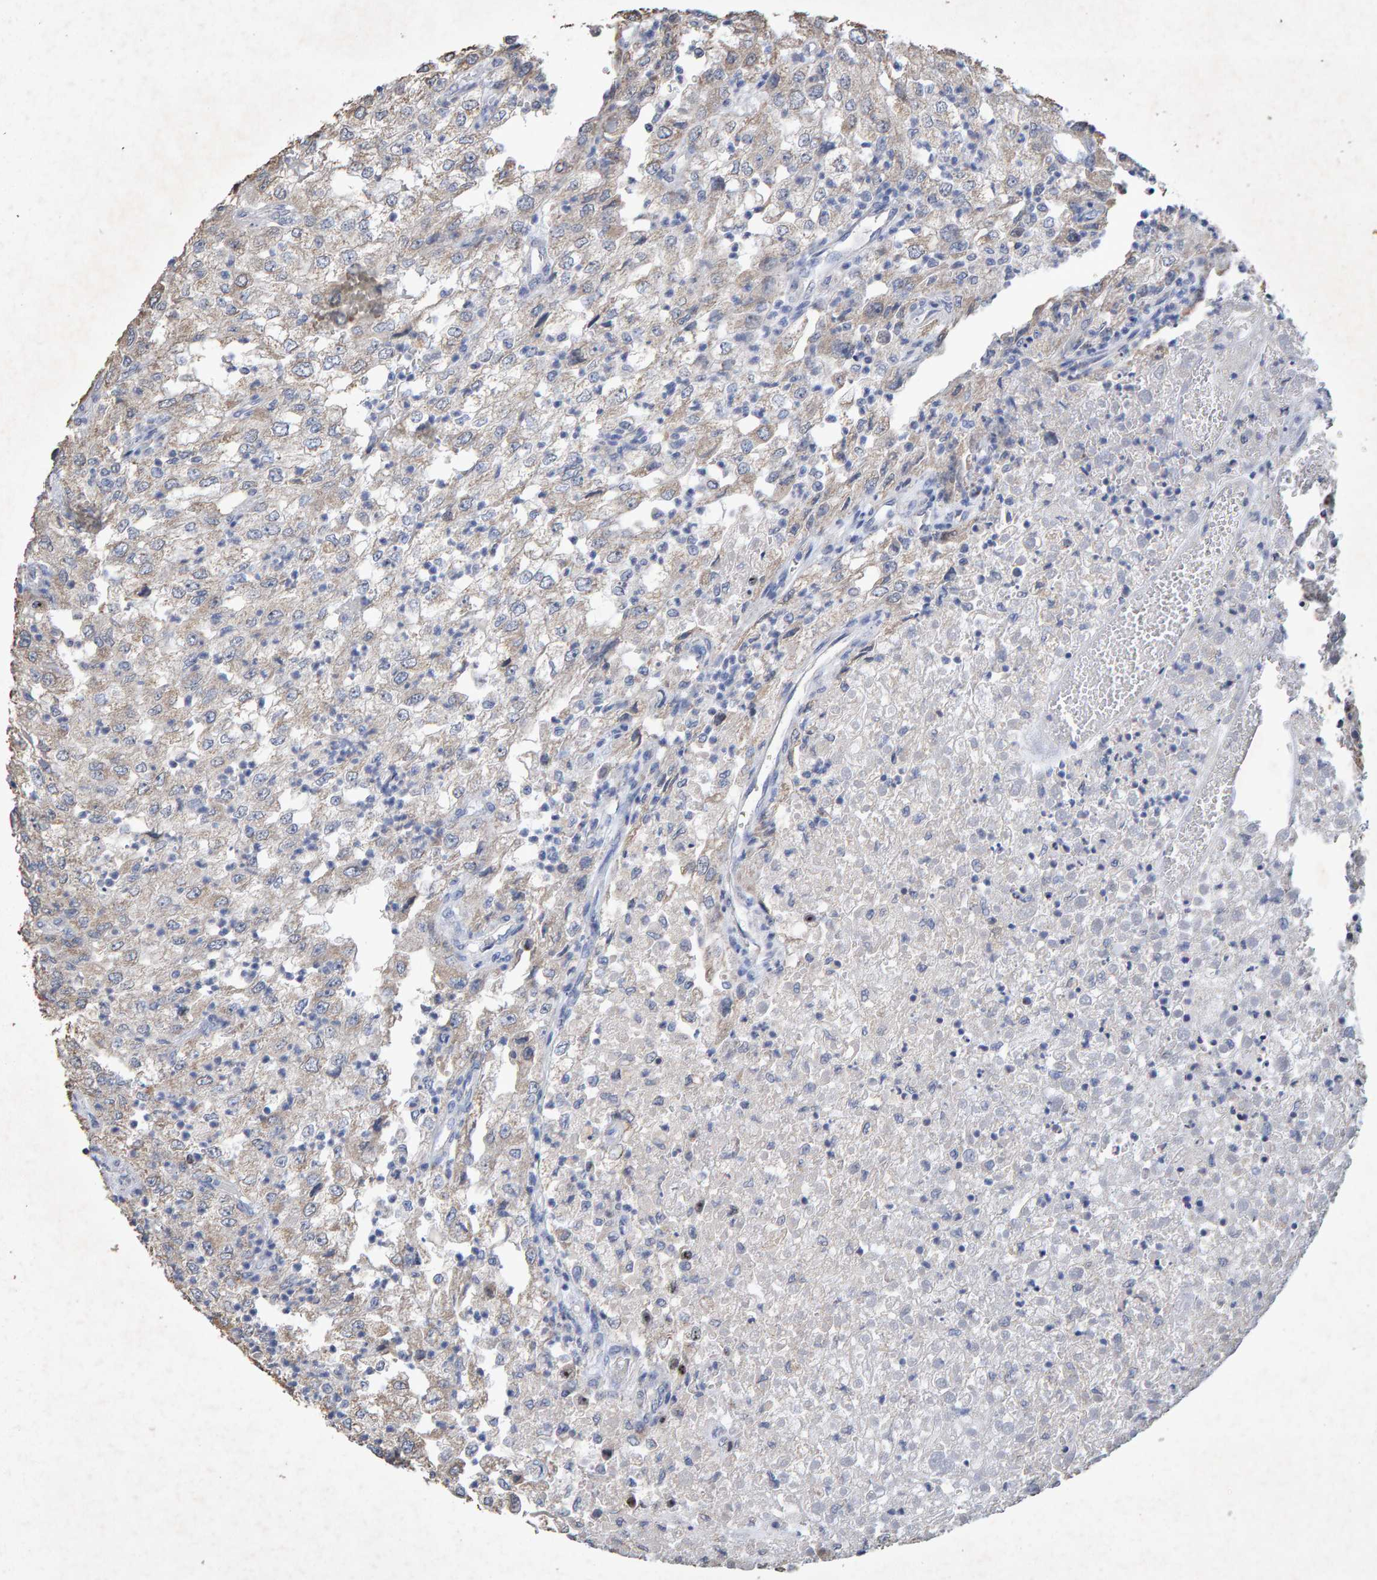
{"staining": {"intensity": "weak", "quantity": "<25%", "location": "cytoplasmic/membranous"}, "tissue": "renal cancer", "cell_type": "Tumor cells", "image_type": "cancer", "snomed": [{"axis": "morphology", "description": "Adenocarcinoma, NOS"}, {"axis": "topography", "description": "Kidney"}], "caption": "Histopathology image shows no significant protein staining in tumor cells of renal cancer (adenocarcinoma).", "gene": "CTH", "patient": {"sex": "female", "age": 54}}